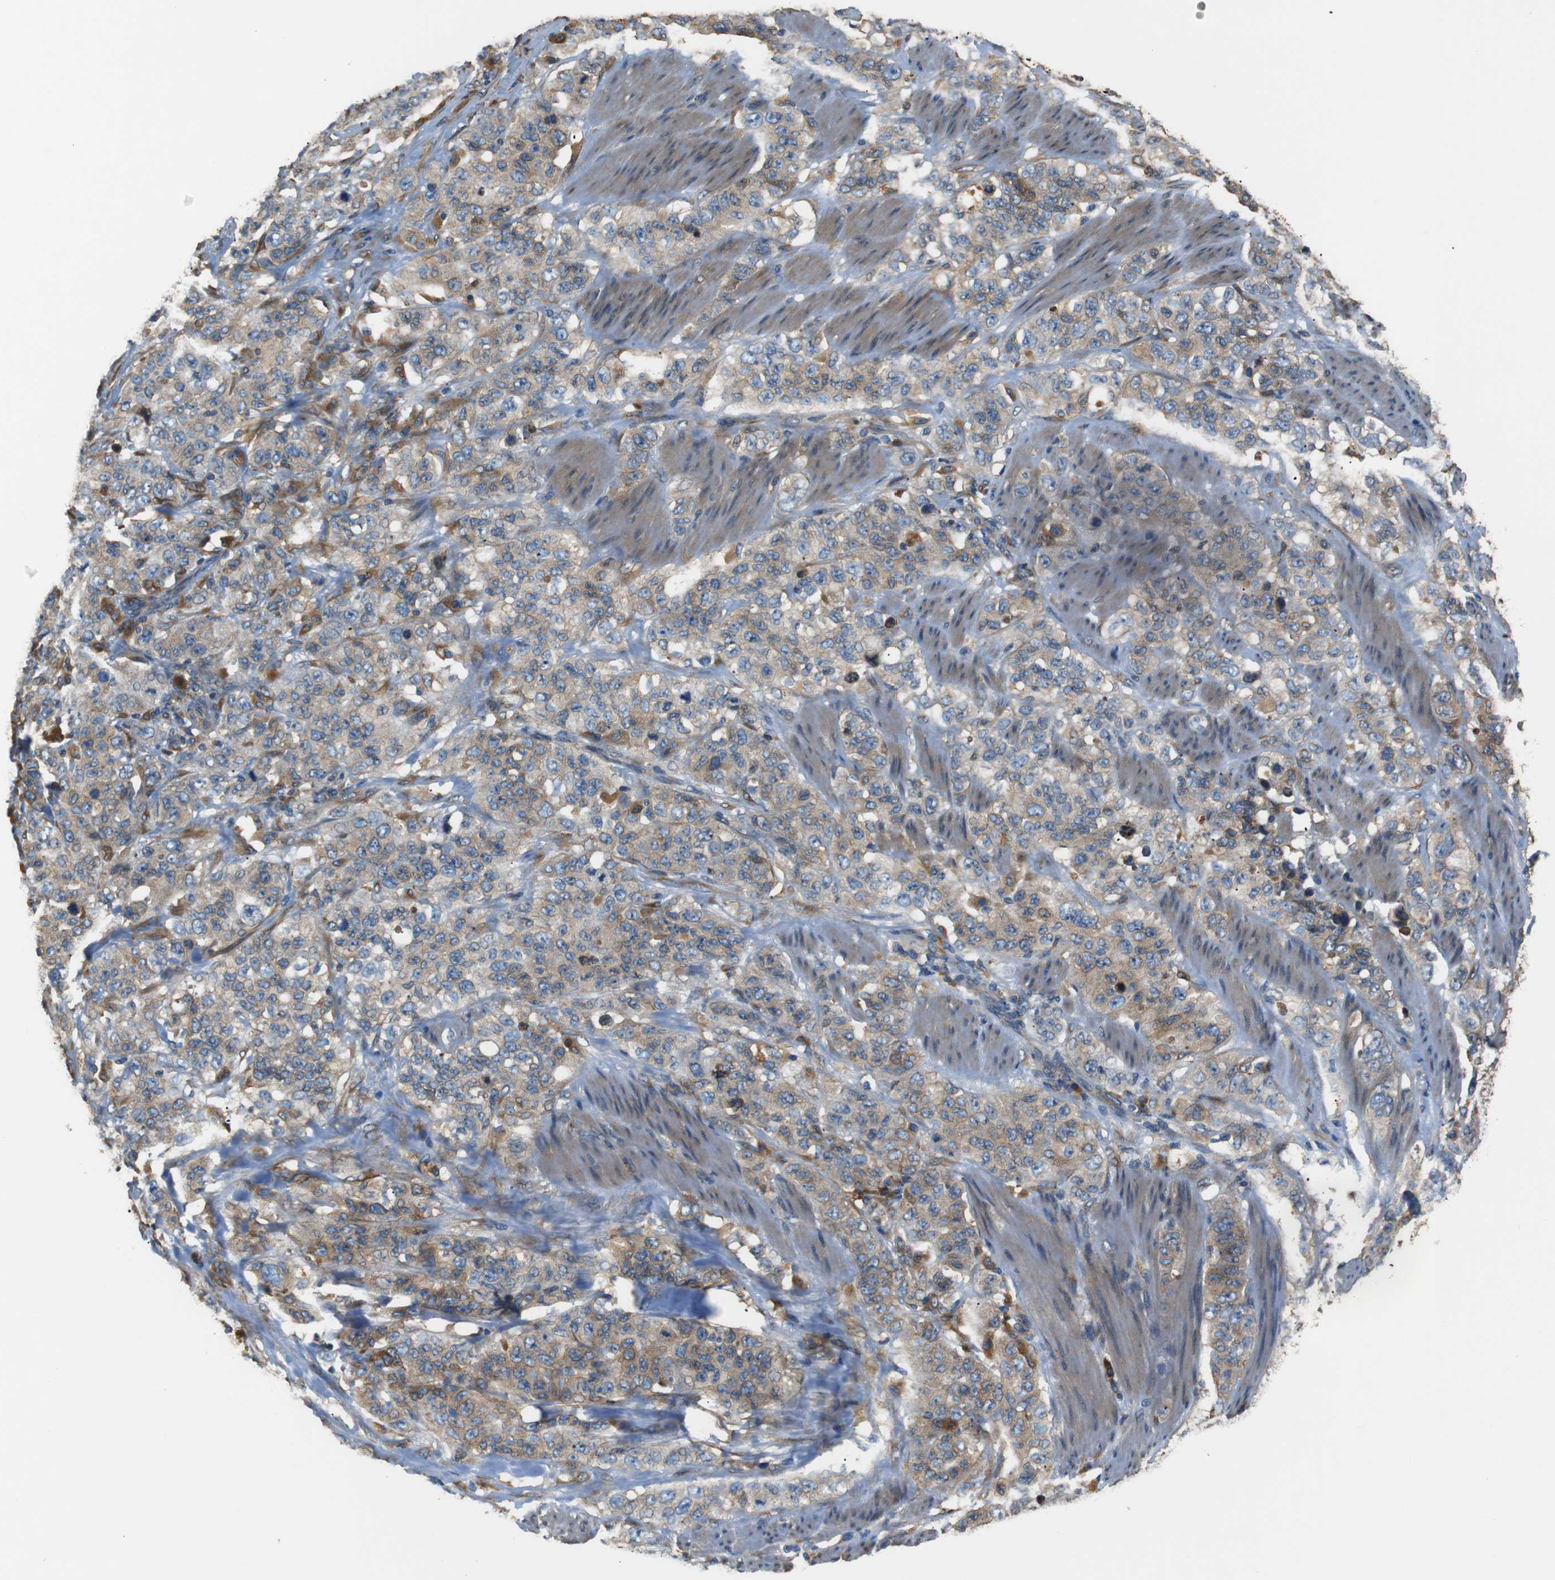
{"staining": {"intensity": "weak", "quantity": ">75%", "location": "cytoplasmic/membranous"}, "tissue": "stomach cancer", "cell_type": "Tumor cells", "image_type": "cancer", "snomed": [{"axis": "morphology", "description": "Adenocarcinoma, NOS"}, {"axis": "topography", "description": "Stomach"}], "caption": "Protein staining reveals weak cytoplasmic/membranous positivity in approximately >75% of tumor cells in stomach cancer (adenocarcinoma).", "gene": "TMED2", "patient": {"sex": "male", "age": 48}}